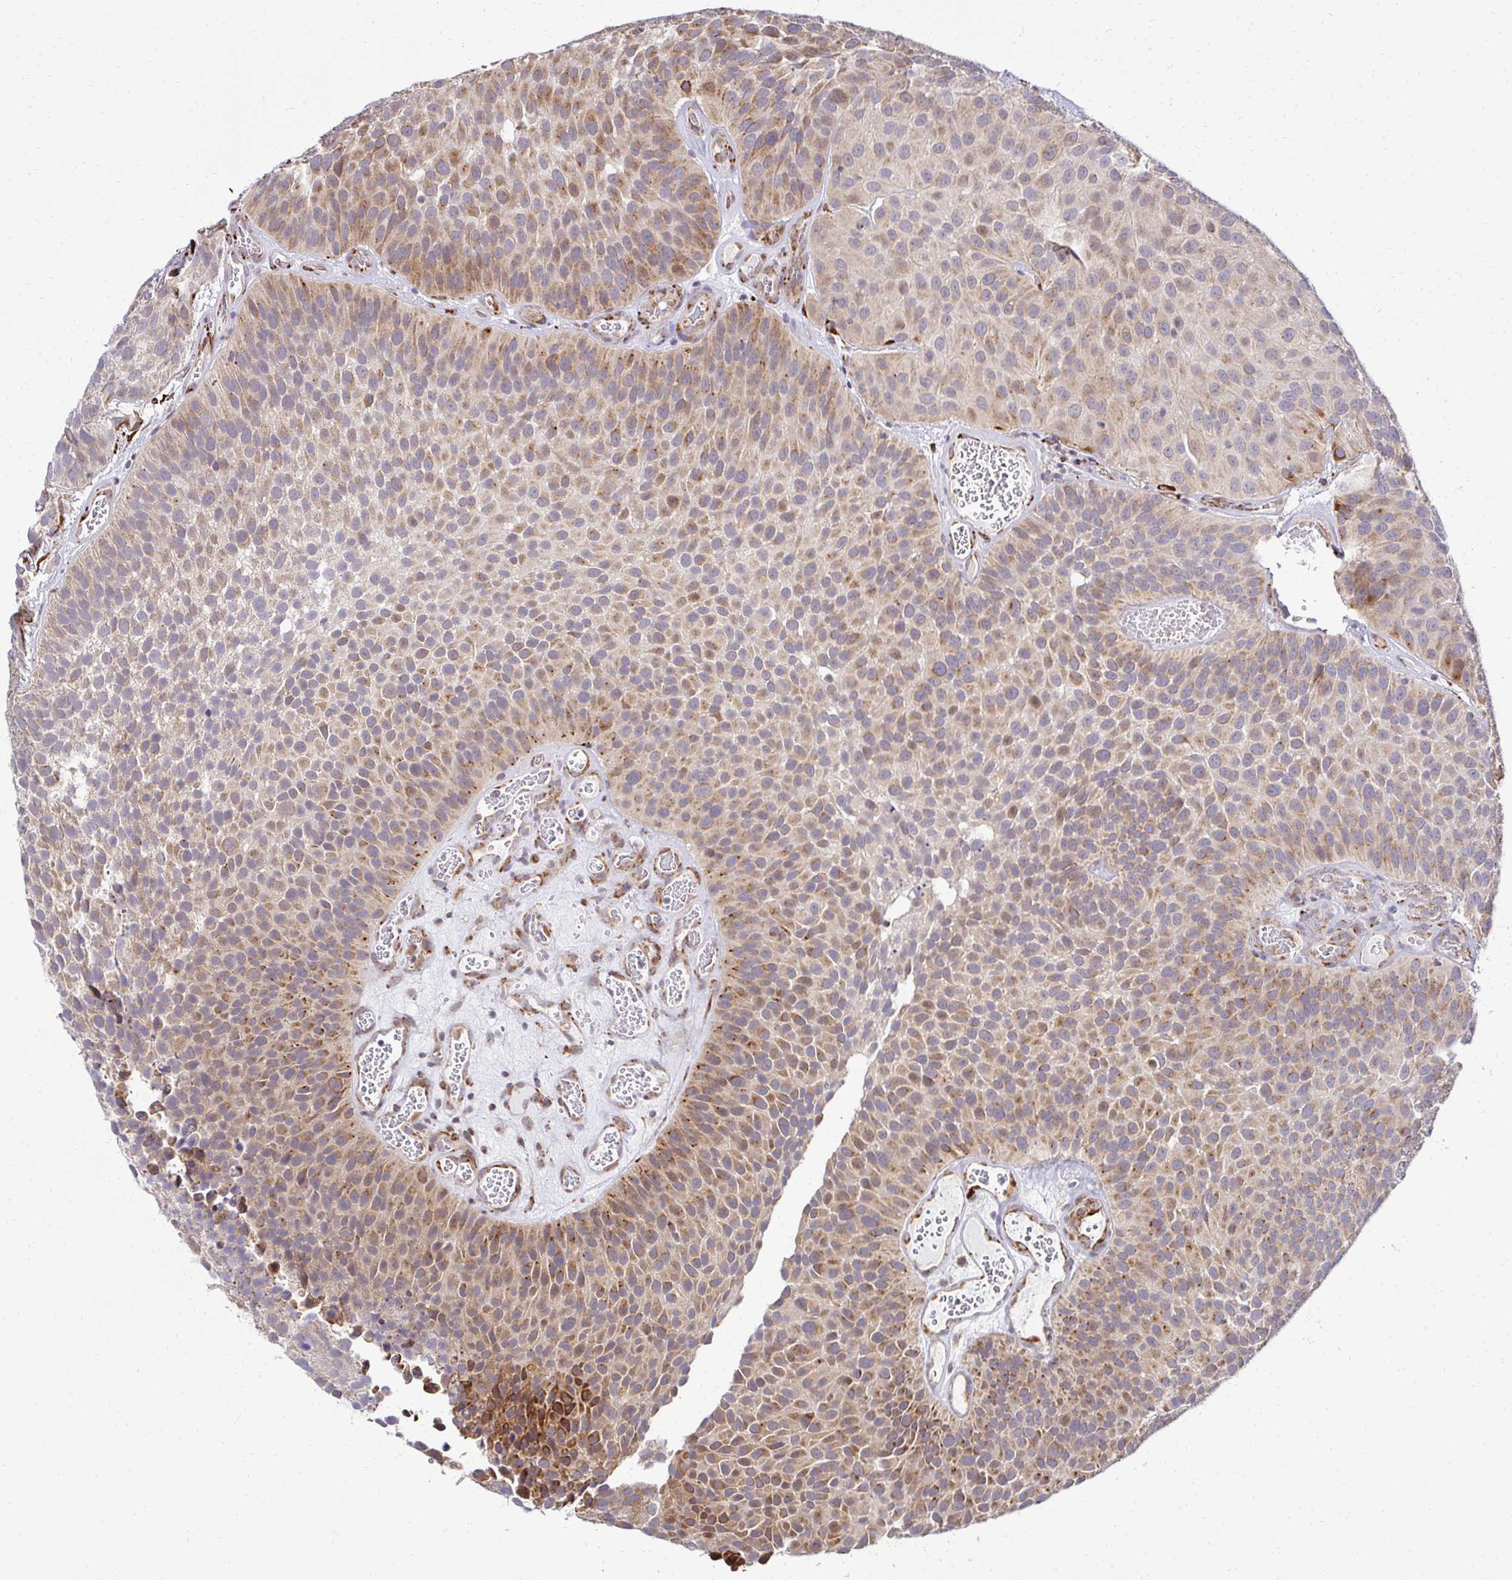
{"staining": {"intensity": "moderate", "quantity": ">75%", "location": "cytoplasmic/membranous"}, "tissue": "urothelial cancer", "cell_type": "Tumor cells", "image_type": "cancer", "snomed": [{"axis": "morphology", "description": "Urothelial carcinoma, Low grade"}, {"axis": "topography", "description": "Urinary bladder"}], "caption": "A brown stain labels moderate cytoplasmic/membranous positivity of a protein in human low-grade urothelial carcinoma tumor cells. The protein is shown in brown color, while the nuclei are stained blue.", "gene": "HPS1", "patient": {"sex": "male", "age": 76}}